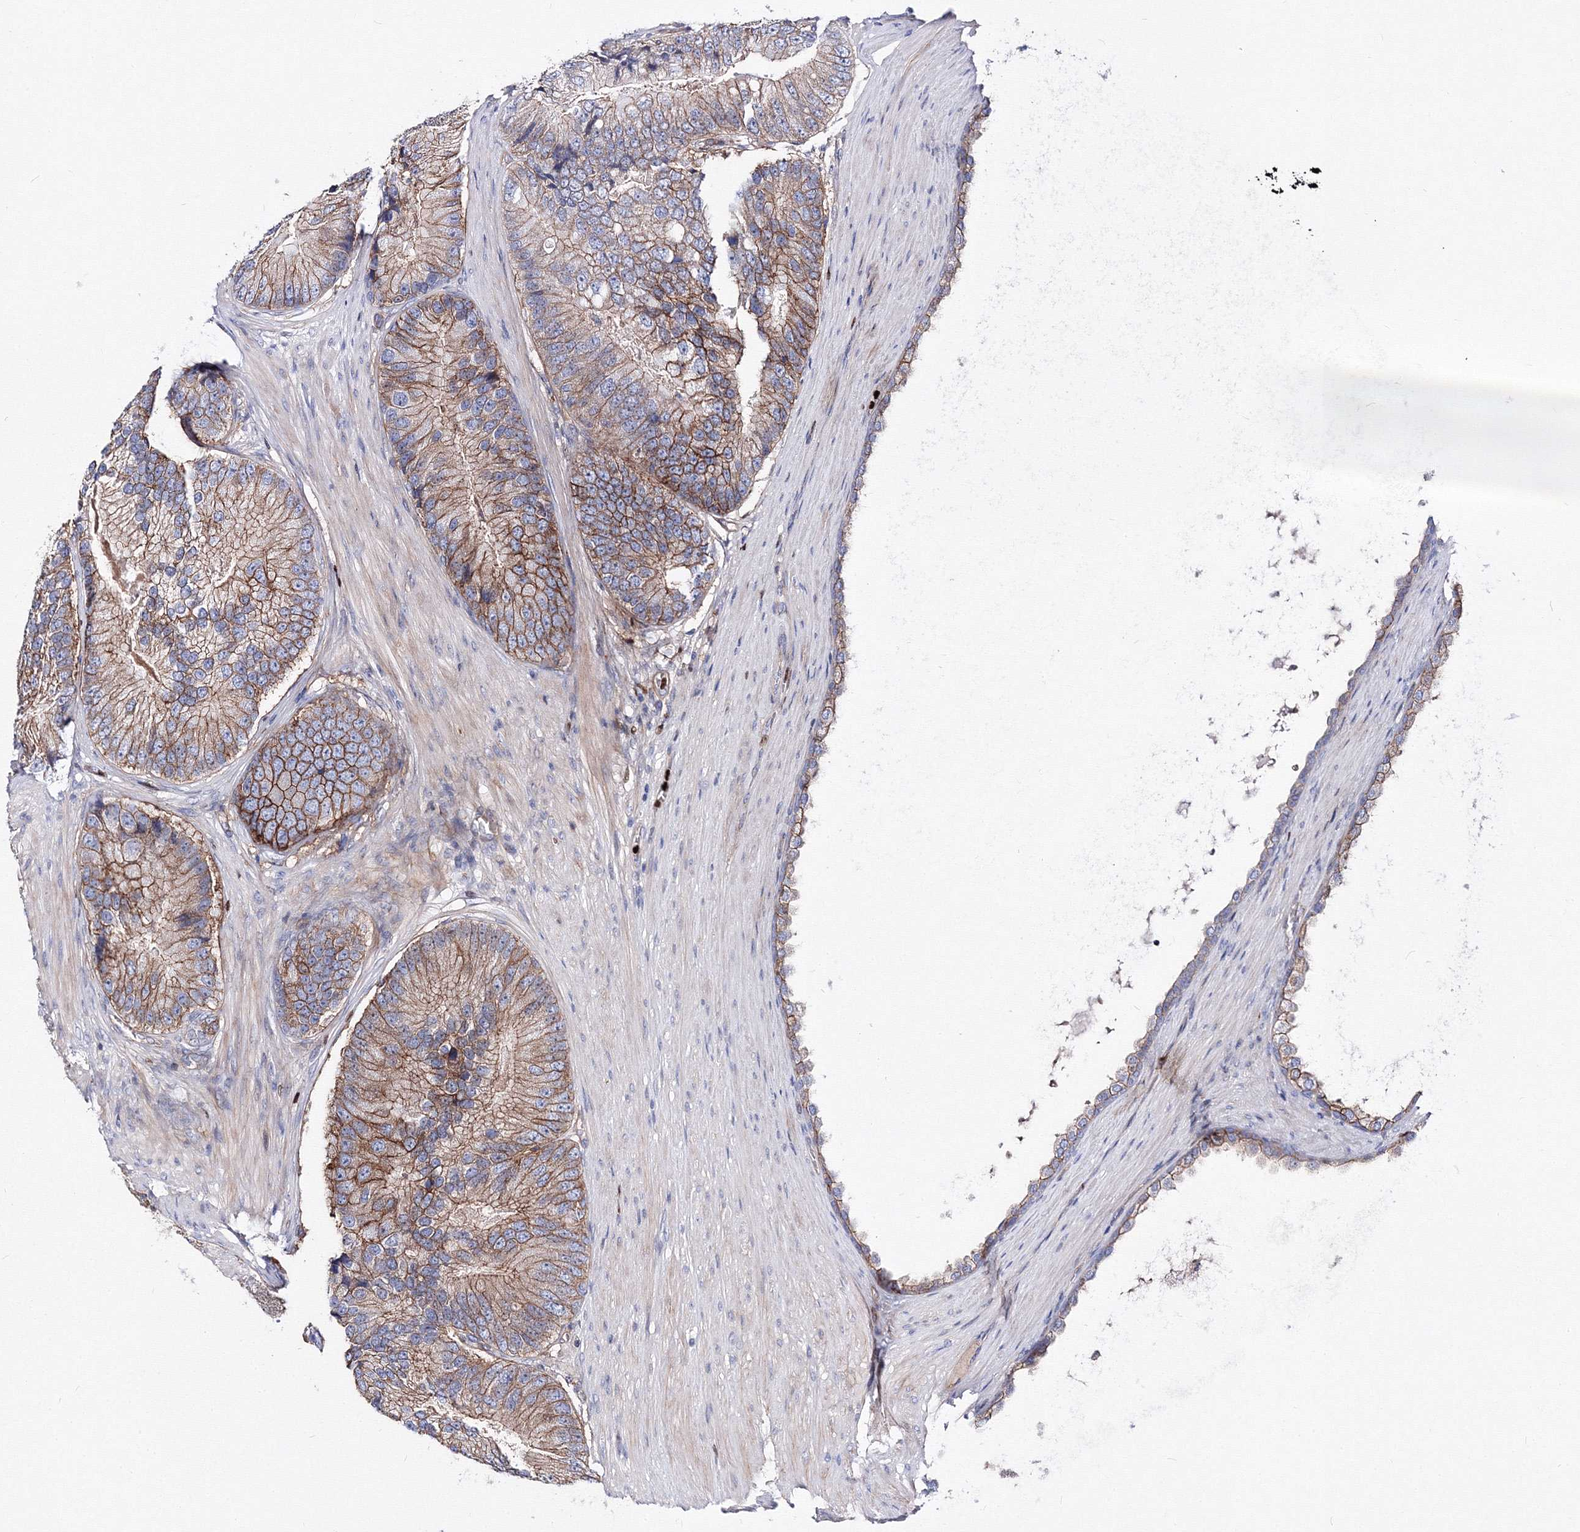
{"staining": {"intensity": "moderate", "quantity": ">75%", "location": "cytoplasmic/membranous"}, "tissue": "prostate cancer", "cell_type": "Tumor cells", "image_type": "cancer", "snomed": [{"axis": "morphology", "description": "Adenocarcinoma, High grade"}, {"axis": "topography", "description": "Prostate"}], "caption": "Human high-grade adenocarcinoma (prostate) stained with a brown dye displays moderate cytoplasmic/membranous positive positivity in about >75% of tumor cells.", "gene": "C11orf52", "patient": {"sex": "male", "age": 70}}